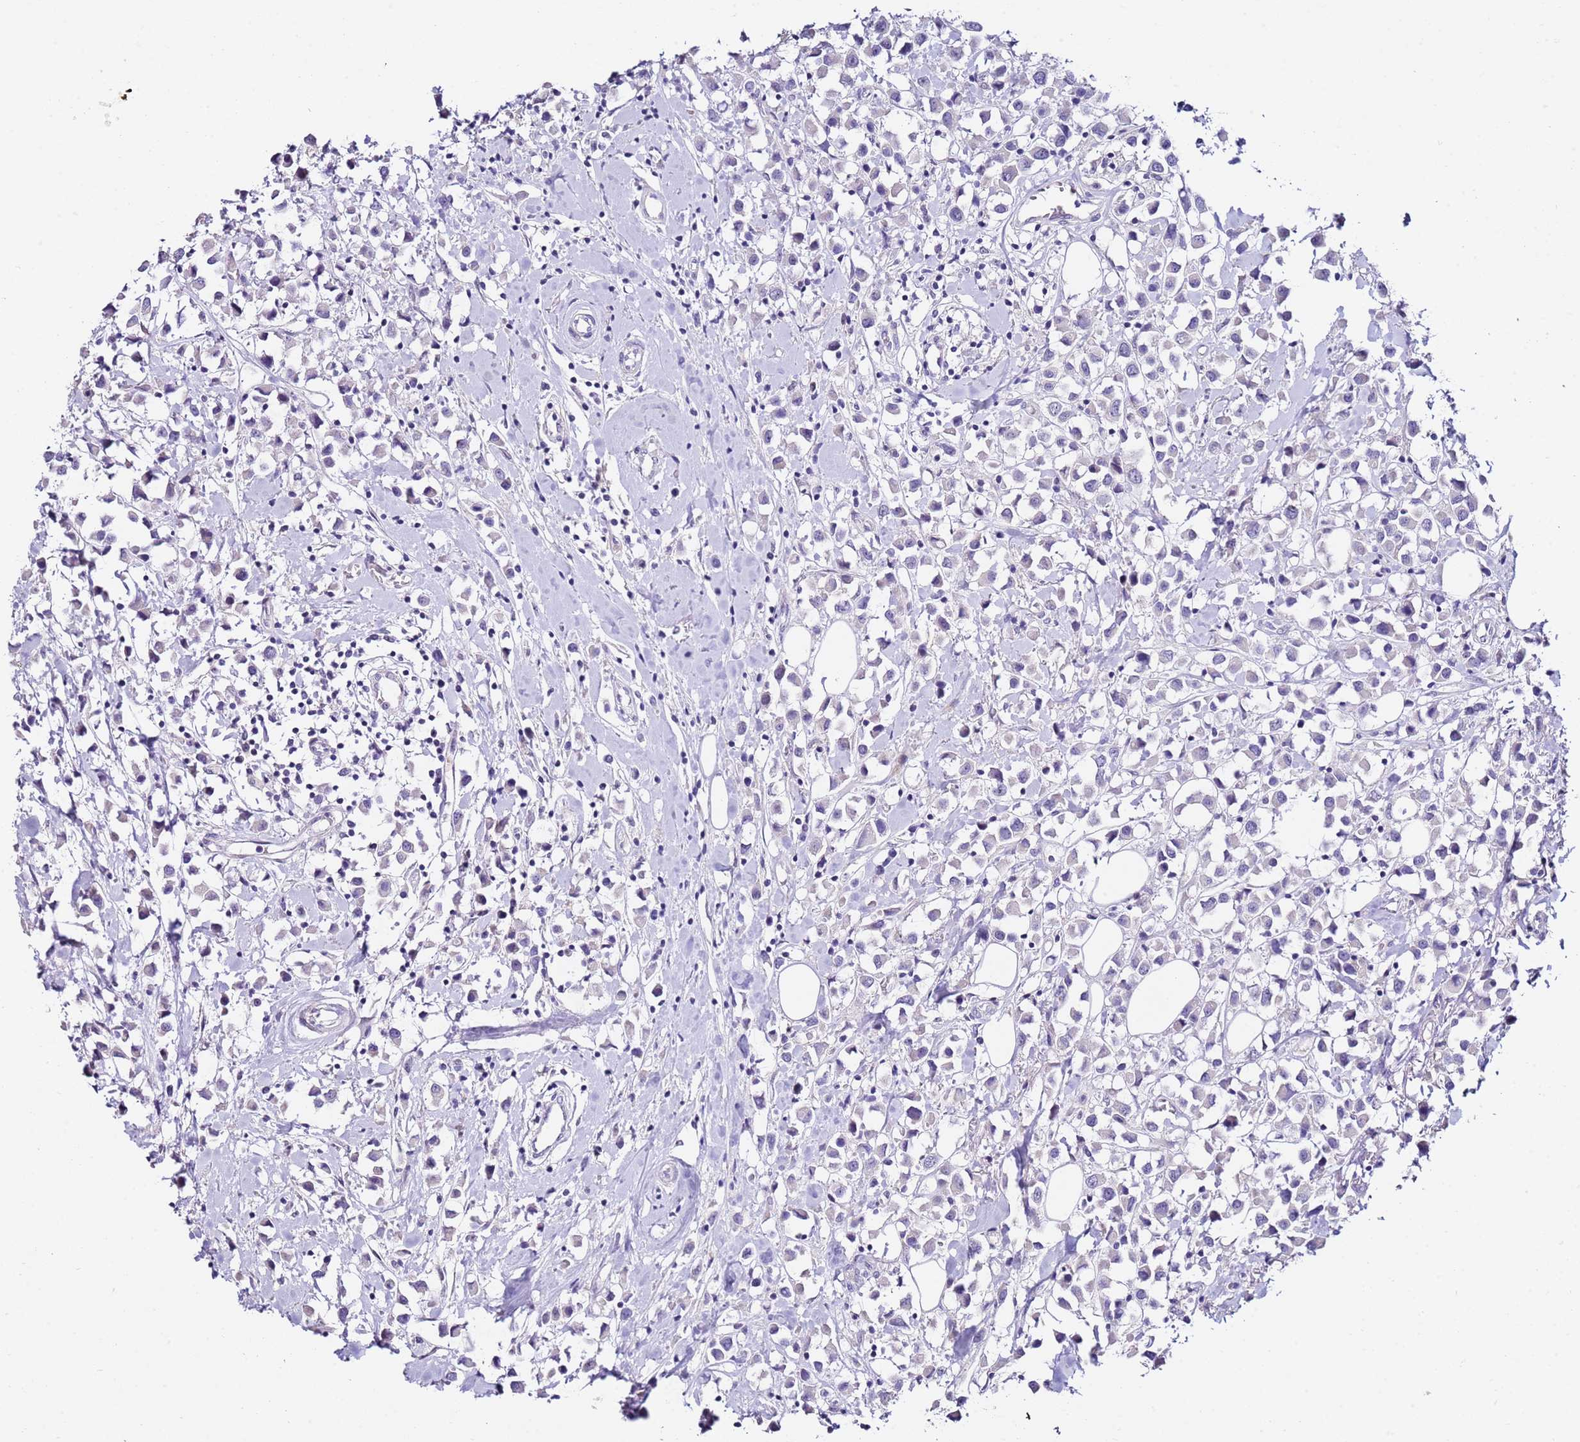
{"staining": {"intensity": "negative", "quantity": "none", "location": "none"}, "tissue": "breast cancer", "cell_type": "Tumor cells", "image_type": "cancer", "snomed": [{"axis": "morphology", "description": "Duct carcinoma"}, {"axis": "topography", "description": "Breast"}], "caption": "High magnification brightfield microscopy of breast cancer (invasive ductal carcinoma) stained with DAB (3,3'-diaminobenzidine) (brown) and counterstained with hematoxylin (blue): tumor cells show no significant staining.", "gene": "HGD", "patient": {"sex": "female", "age": 61}}